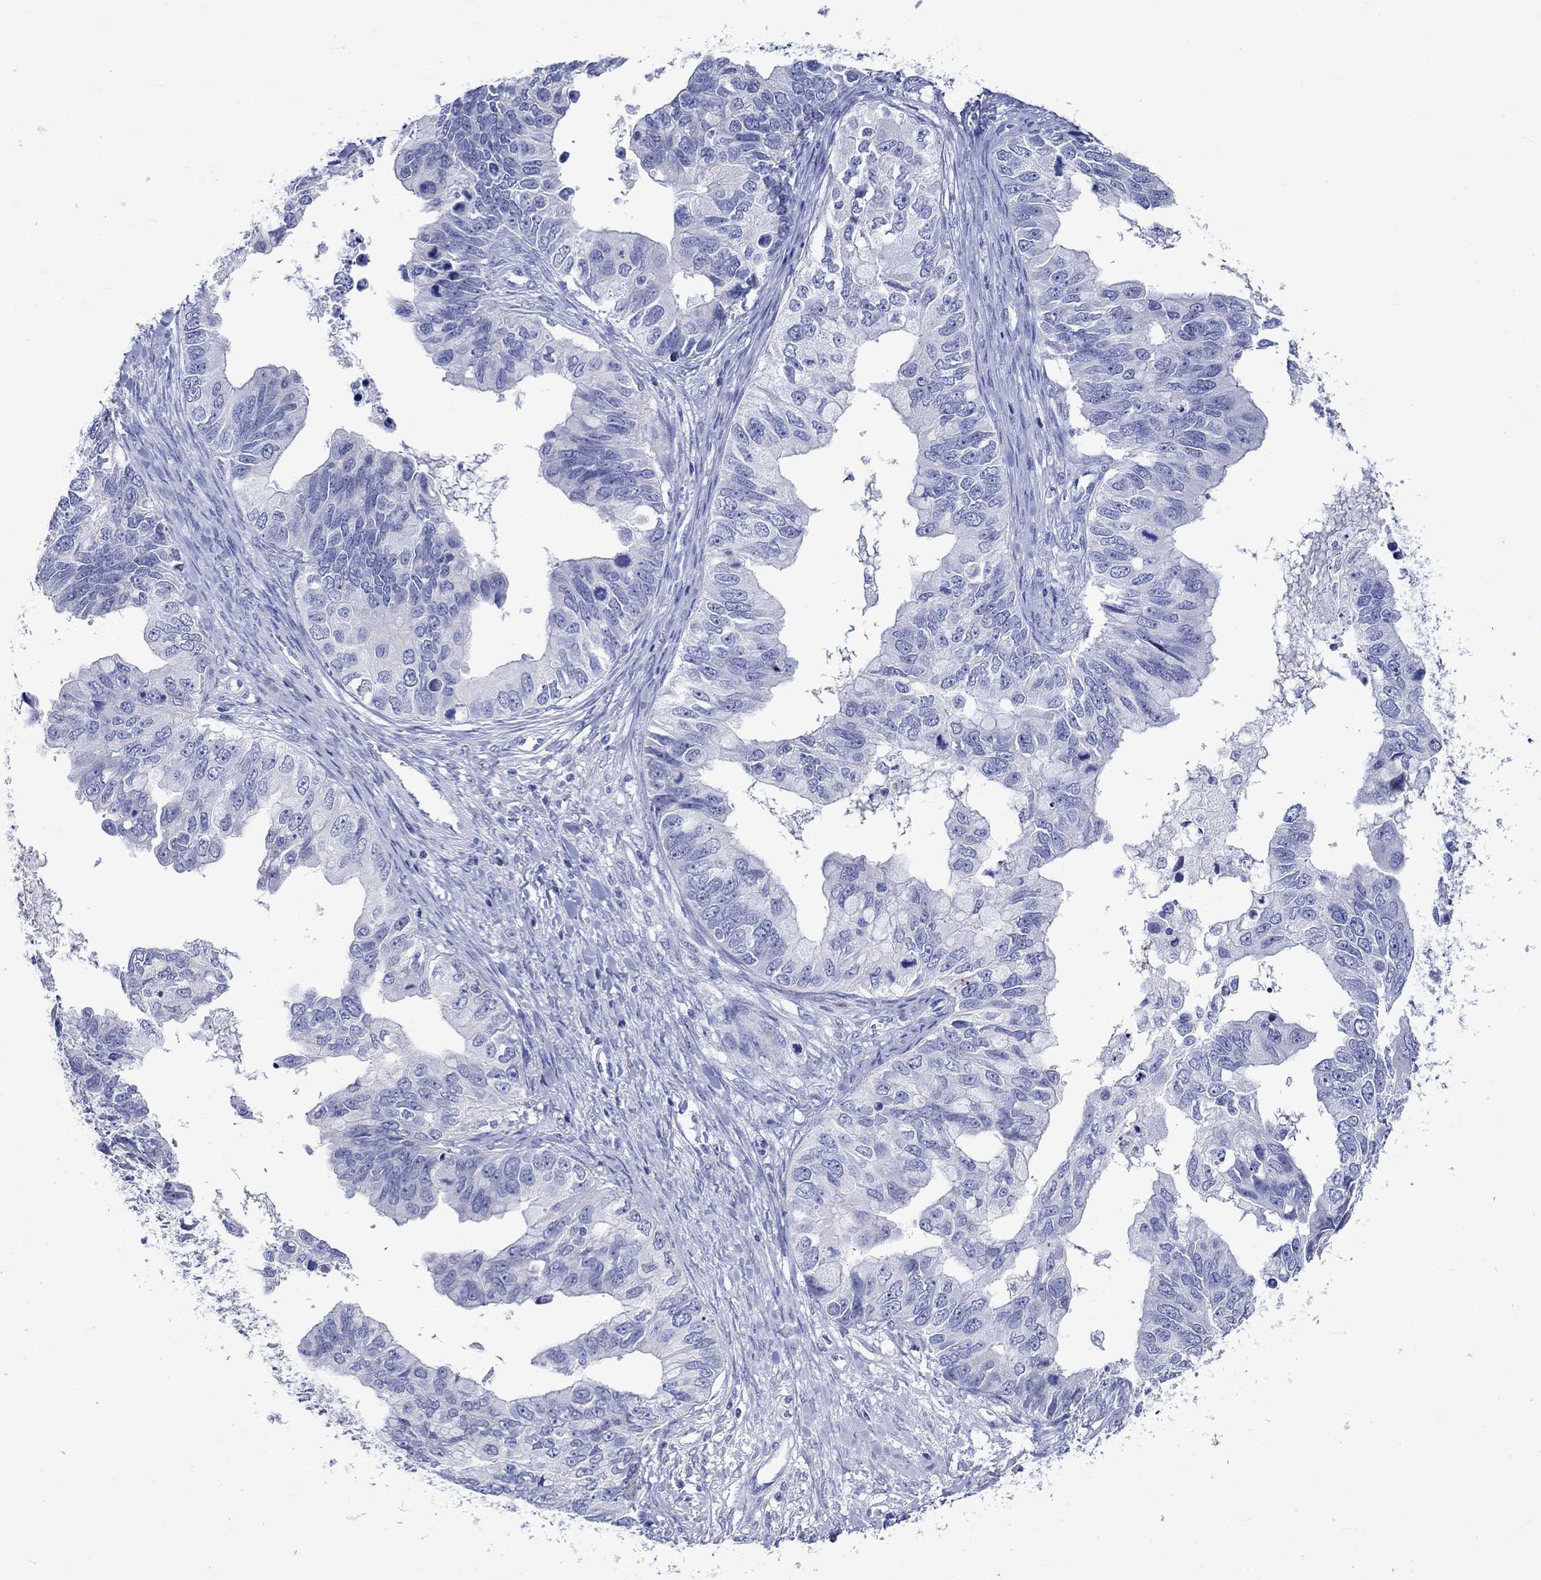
{"staining": {"intensity": "negative", "quantity": "none", "location": "none"}, "tissue": "ovarian cancer", "cell_type": "Tumor cells", "image_type": "cancer", "snomed": [{"axis": "morphology", "description": "Cystadenocarcinoma, mucinous, NOS"}, {"axis": "topography", "description": "Ovary"}], "caption": "A micrograph of ovarian mucinous cystadenocarcinoma stained for a protein shows no brown staining in tumor cells.", "gene": "KLHL35", "patient": {"sex": "female", "age": 76}}